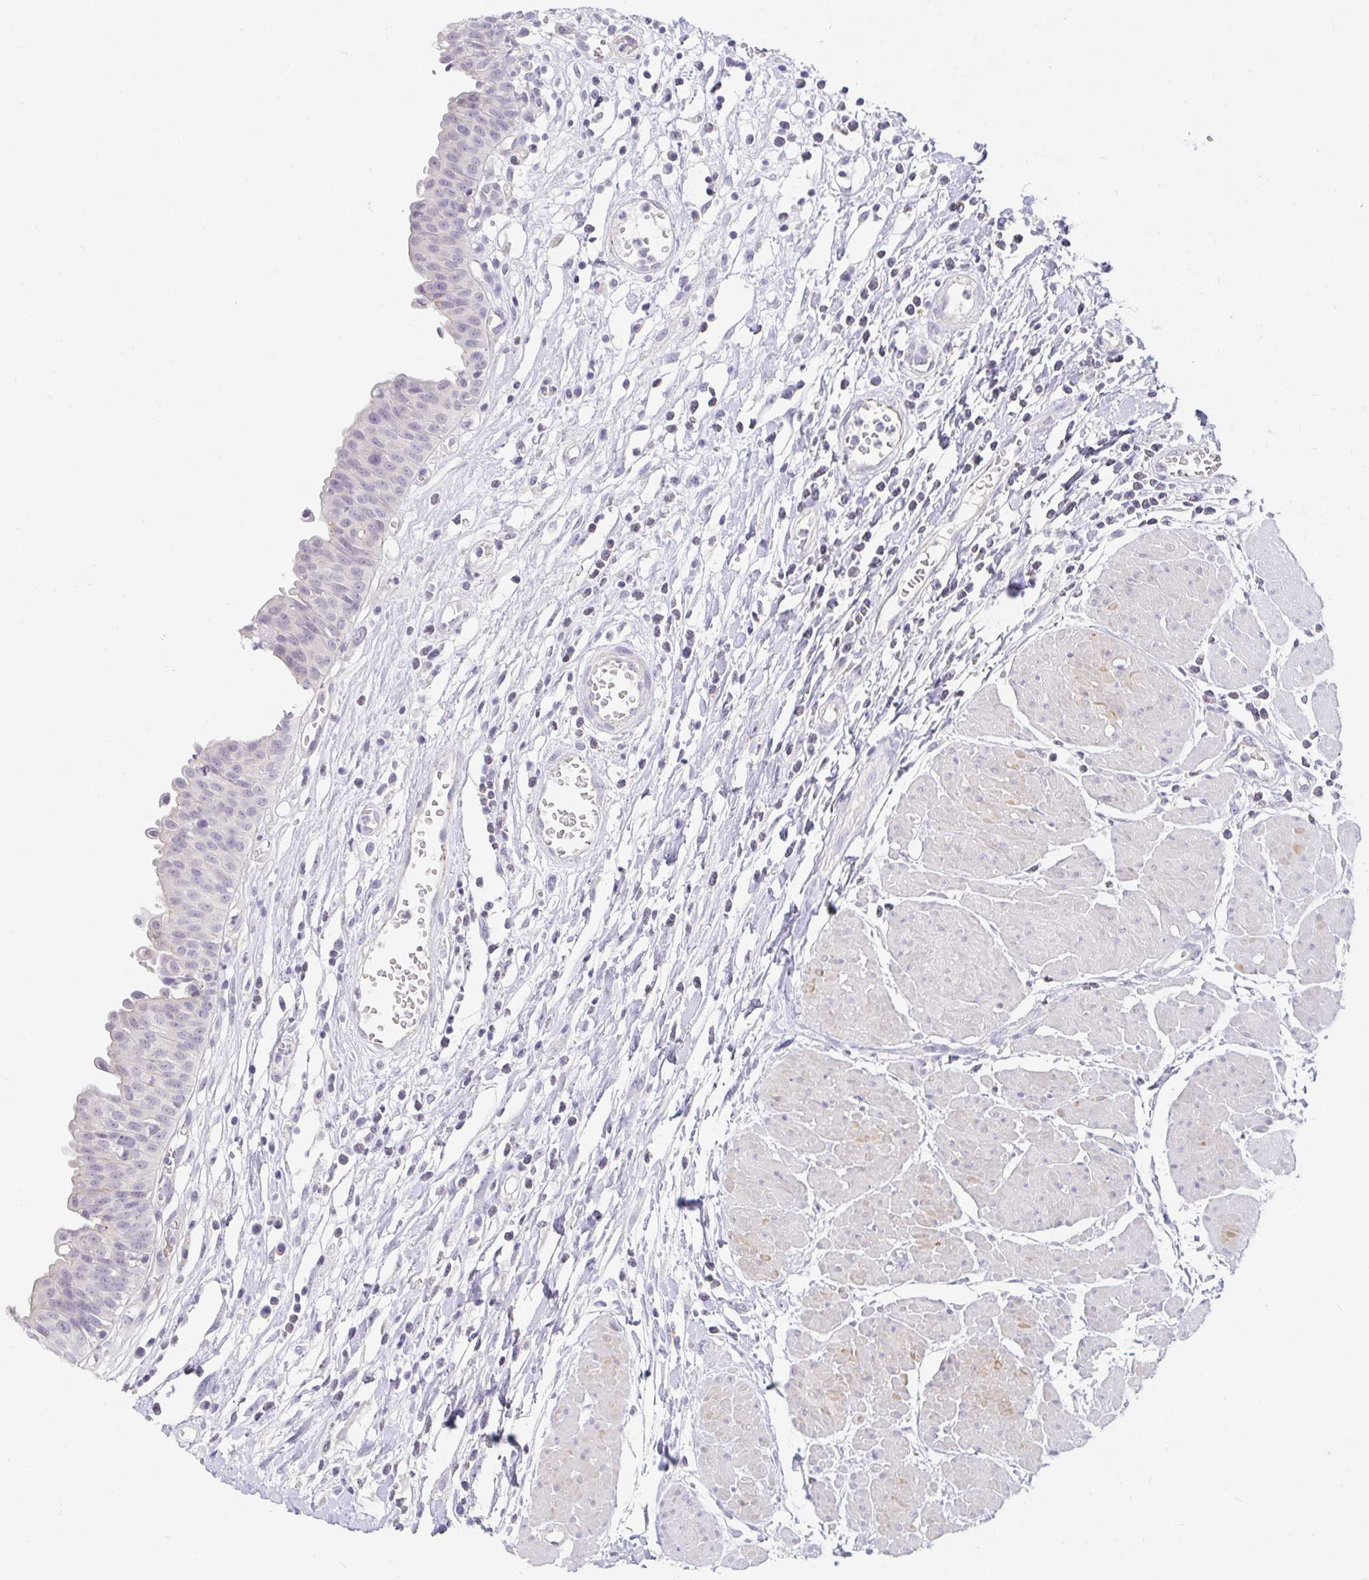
{"staining": {"intensity": "negative", "quantity": "none", "location": "none"}, "tissue": "urinary bladder", "cell_type": "Urothelial cells", "image_type": "normal", "snomed": [{"axis": "morphology", "description": "Normal tissue, NOS"}, {"axis": "topography", "description": "Urinary bladder"}], "caption": "Immunohistochemistry (IHC) of unremarkable urinary bladder displays no staining in urothelial cells. (DAB (3,3'-diaminobenzidine) IHC with hematoxylin counter stain).", "gene": "PDX1", "patient": {"sex": "male", "age": 64}}